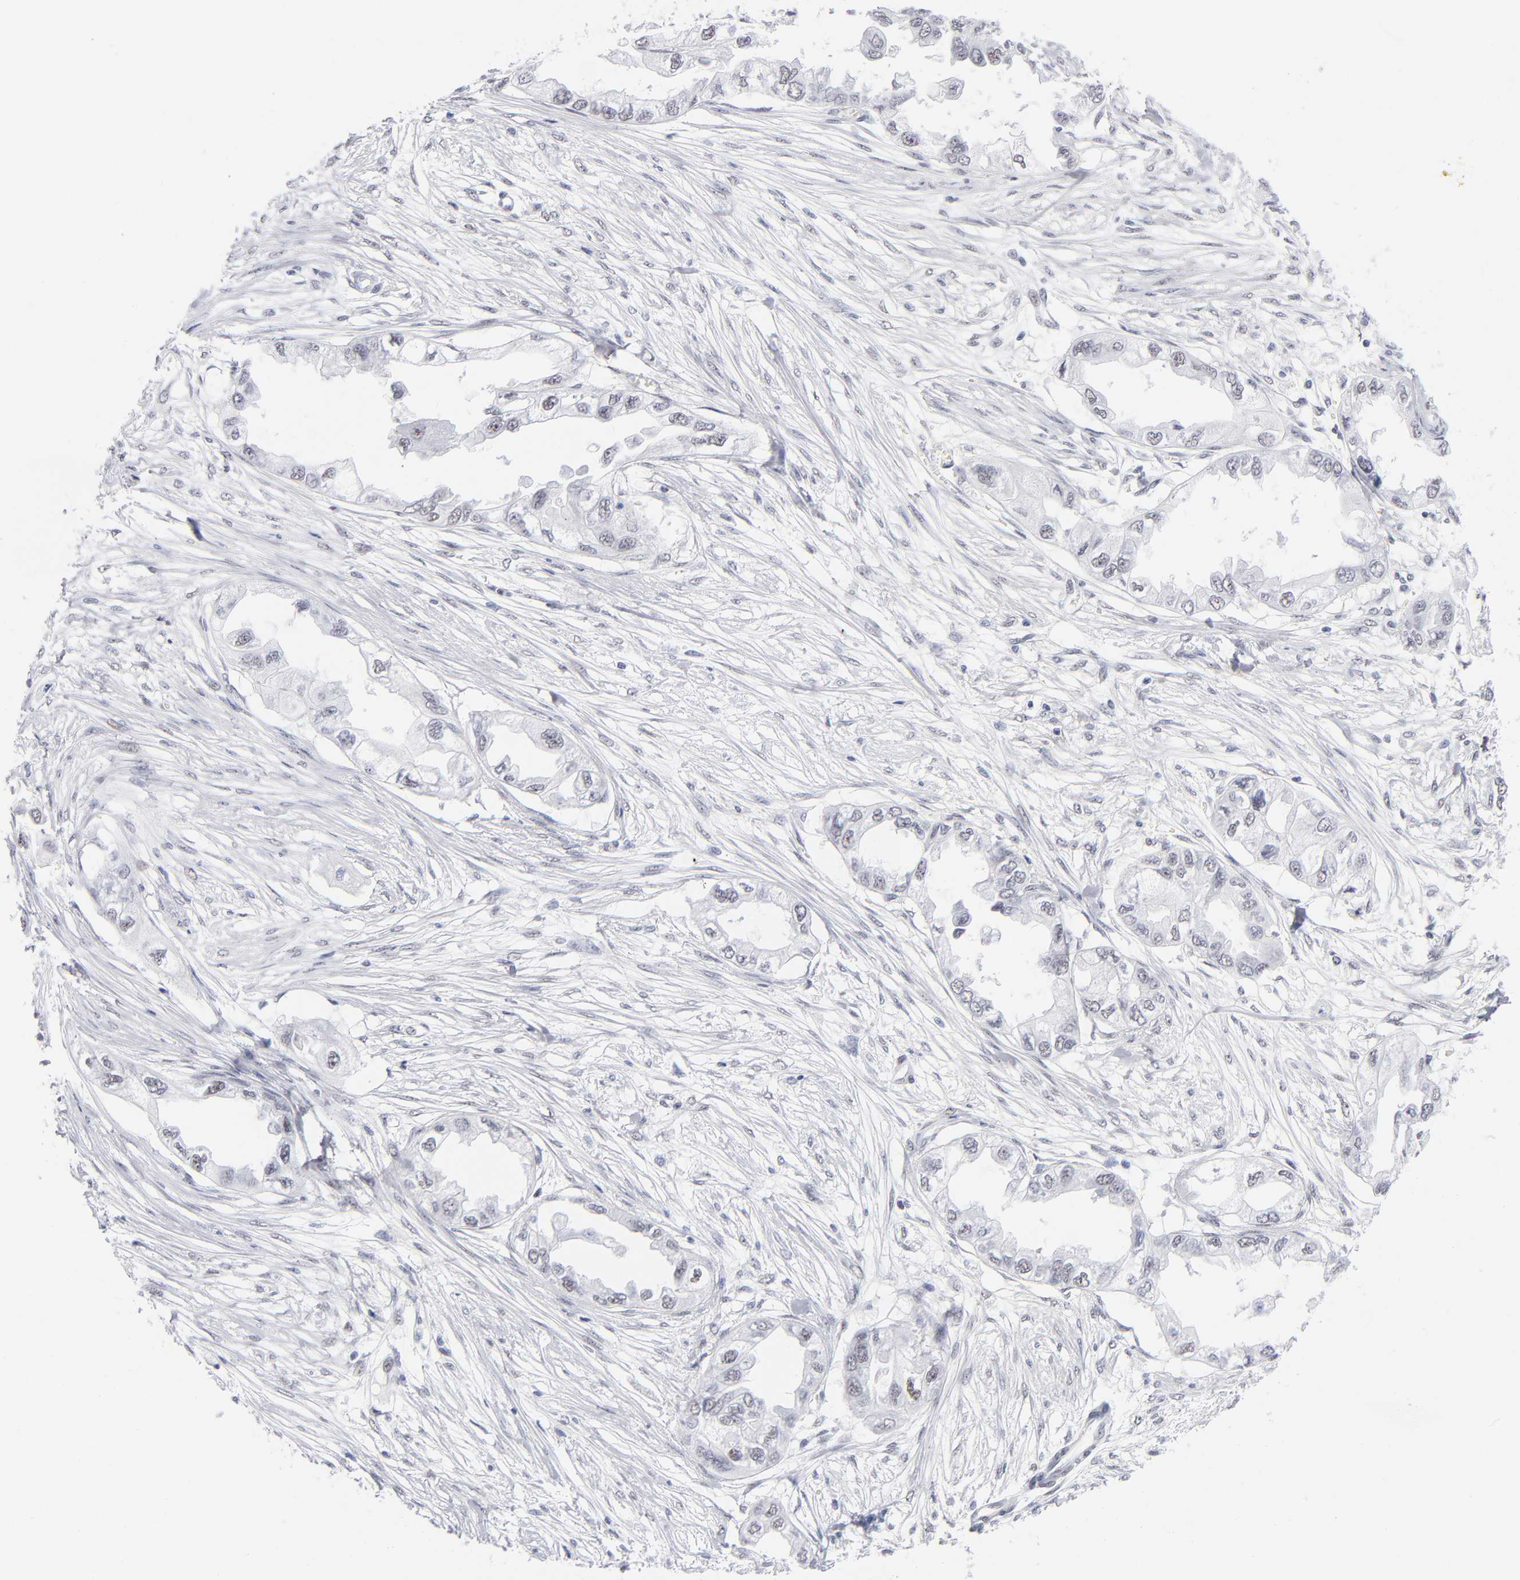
{"staining": {"intensity": "weak", "quantity": "<25%", "location": "nuclear"}, "tissue": "endometrial cancer", "cell_type": "Tumor cells", "image_type": "cancer", "snomed": [{"axis": "morphology", "description": "Adenocarcinoma, NOS"}, {"axis": "topography", "description": "Endometrium"}], "caption": "DAB (3,3'-diaminobenzidine) immunohistochemical staining of human endometrial adenocarcinoma shows no significant staining in tumor cells. (Stains: DAB immunohistochemistry (IHC) with hematoxylin counter stain, Microscopy: brightfield microscopy at high magnification).", "gene": "SNRPB", "patient": {"sex": "female", "age": 67}}